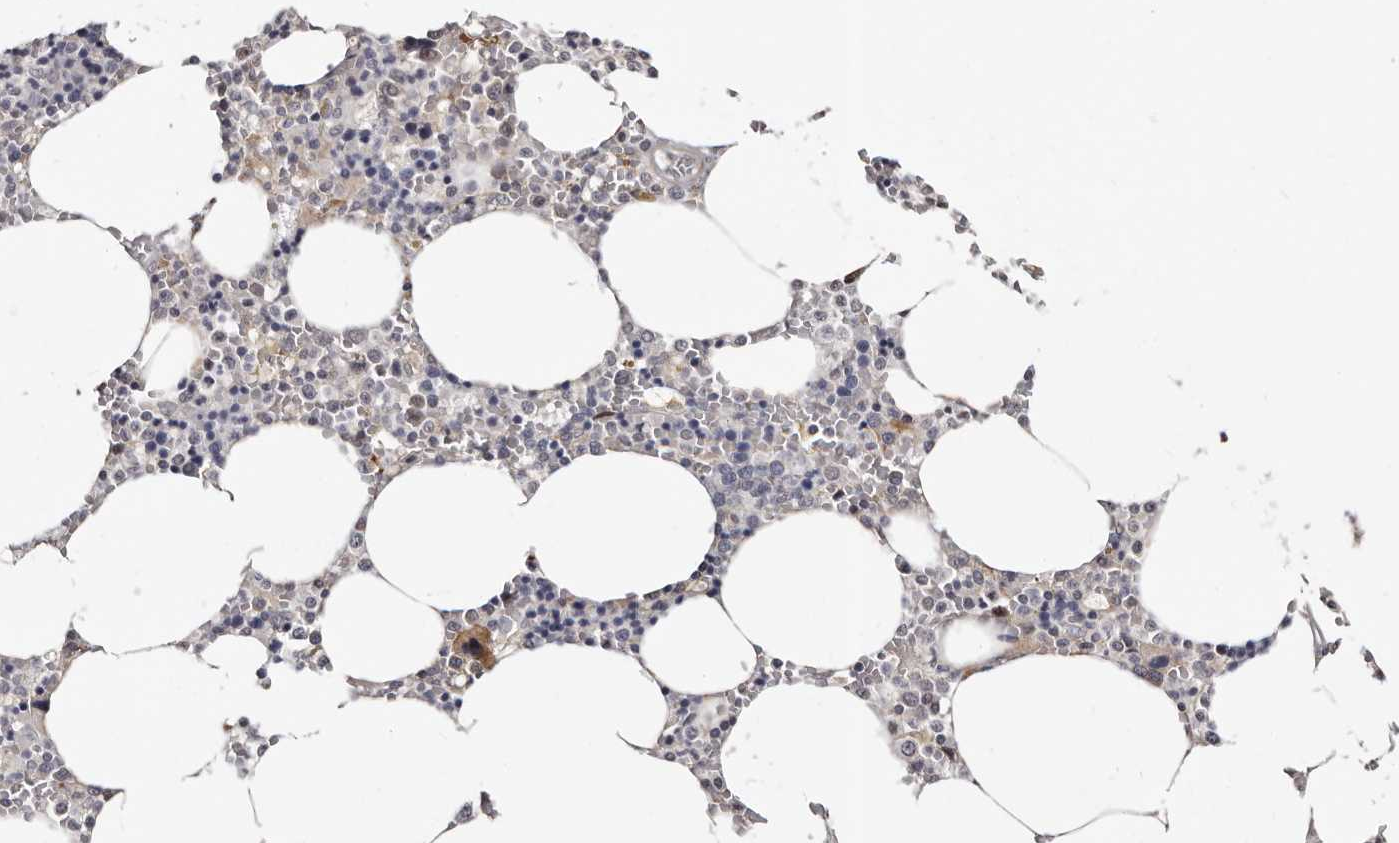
{"staining": {"intensity": "moderate", "quantity": "<25%", "location": "cytoplasmic/membranous"}, "tissue": "bone marrow", "cell_type": "Hematopoietic cells", "image_type": "normal", "snomed": [{"axis": "morphology", "description": "Normal tissue, NOS"}, {"axis": "topography", "description": "Bone marrow"}], "caption": "Immunohistochemistry of normal human bone marrow displays low levels of moderate cytoplasmic/membranous positivity in about <25% of hematopoietic cells.", "gene": "PHF20L1", "patient": {"sex": "male", "age": 70}}